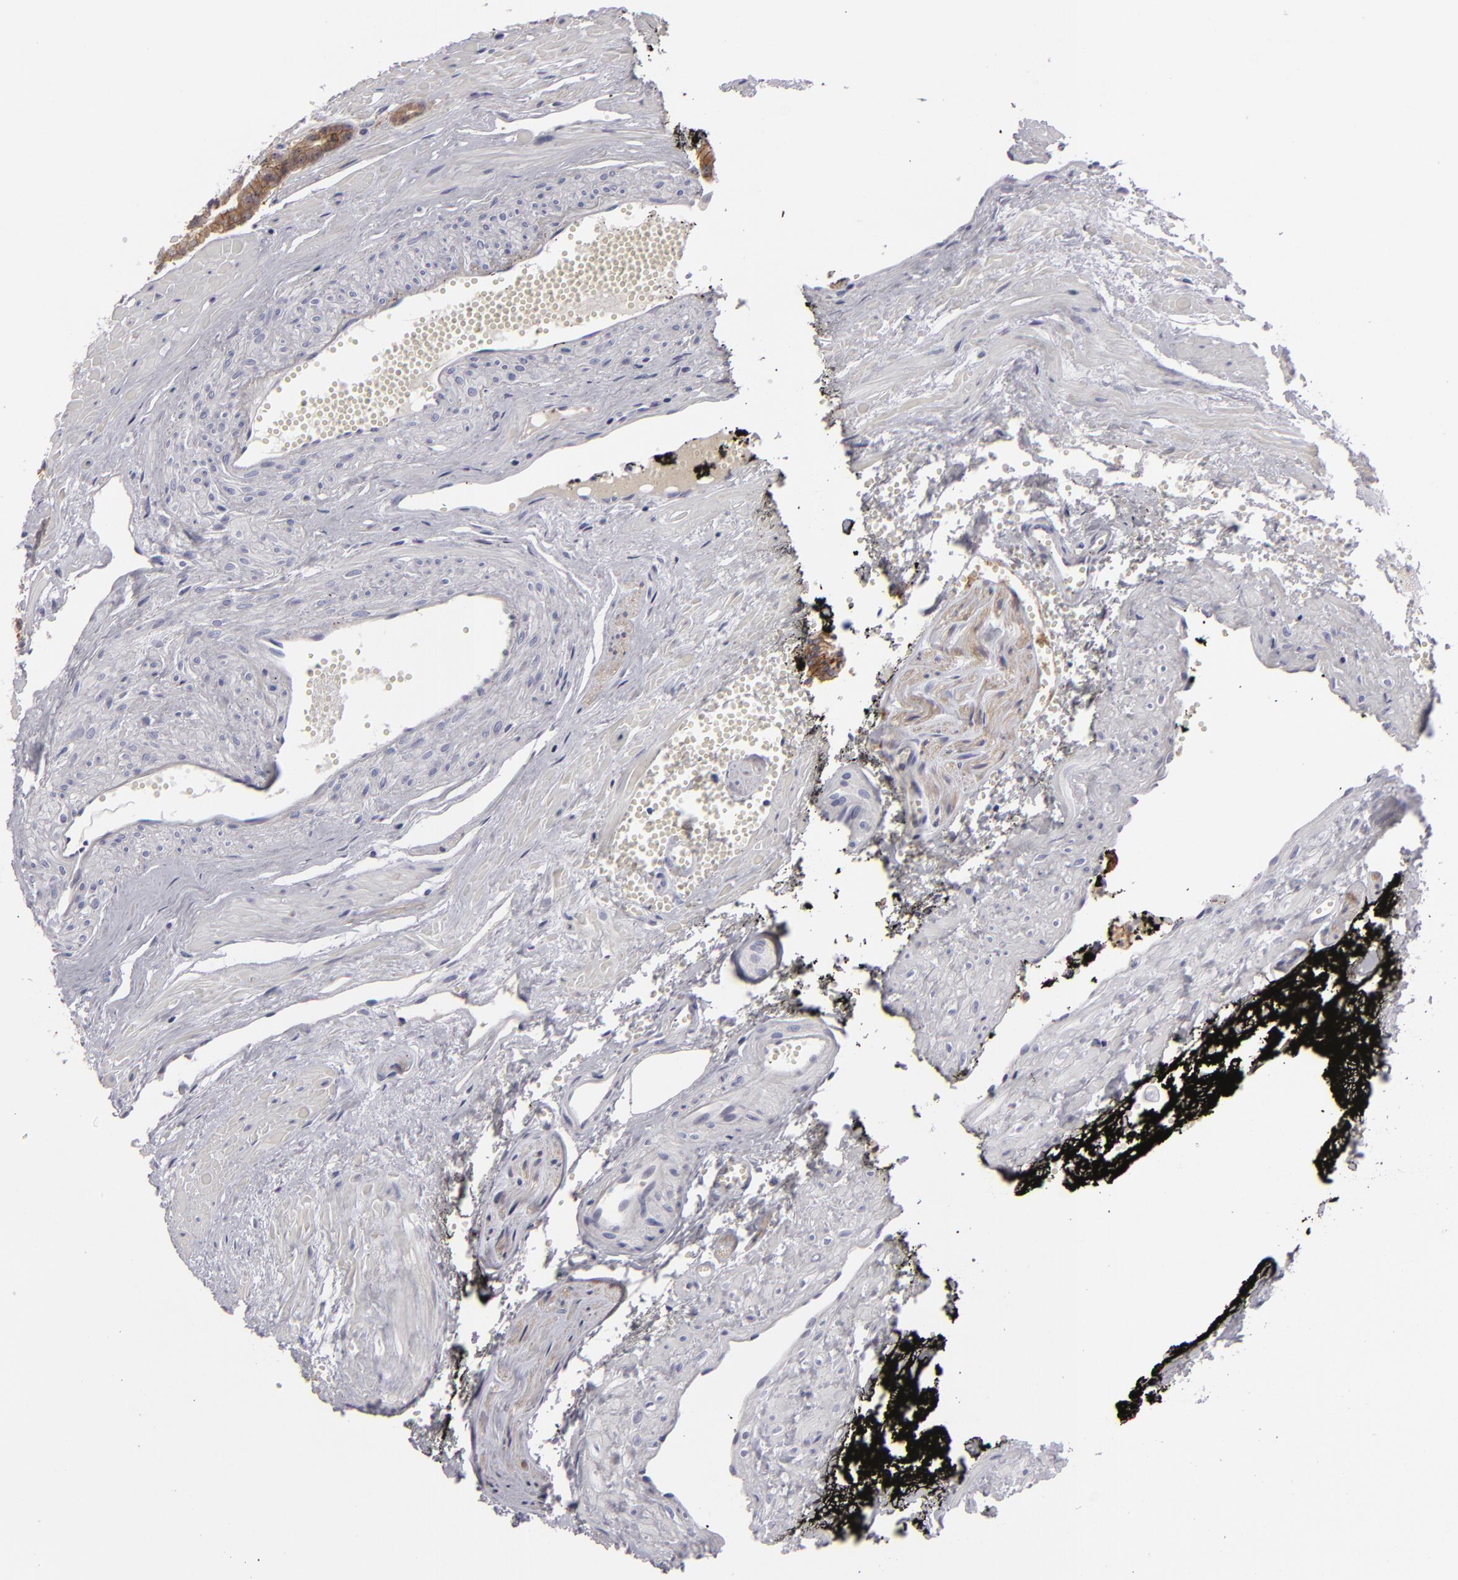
{"staining": {"intensity": "moderate", "quantity": ">75%", "location": "cytoplasmic/membranous"}, "tissue": "prostate cancer", "cell_type": "Tumor cells", "image_type": "cancer", "snomed": [{"axis": "morphology", "description": "Adenocarcinoma, High grade"}, {"axis": "topography", "description": "Prostate"}], "caption": "Prostate high-grade adenocarcinoma stained with DAB IHC shows medium levels of moderate cytoplasmic/membranous expression in approximately >75% of tumor cells.", "gene": "JUP", "patient": {"sex": "male", "age": 56}}